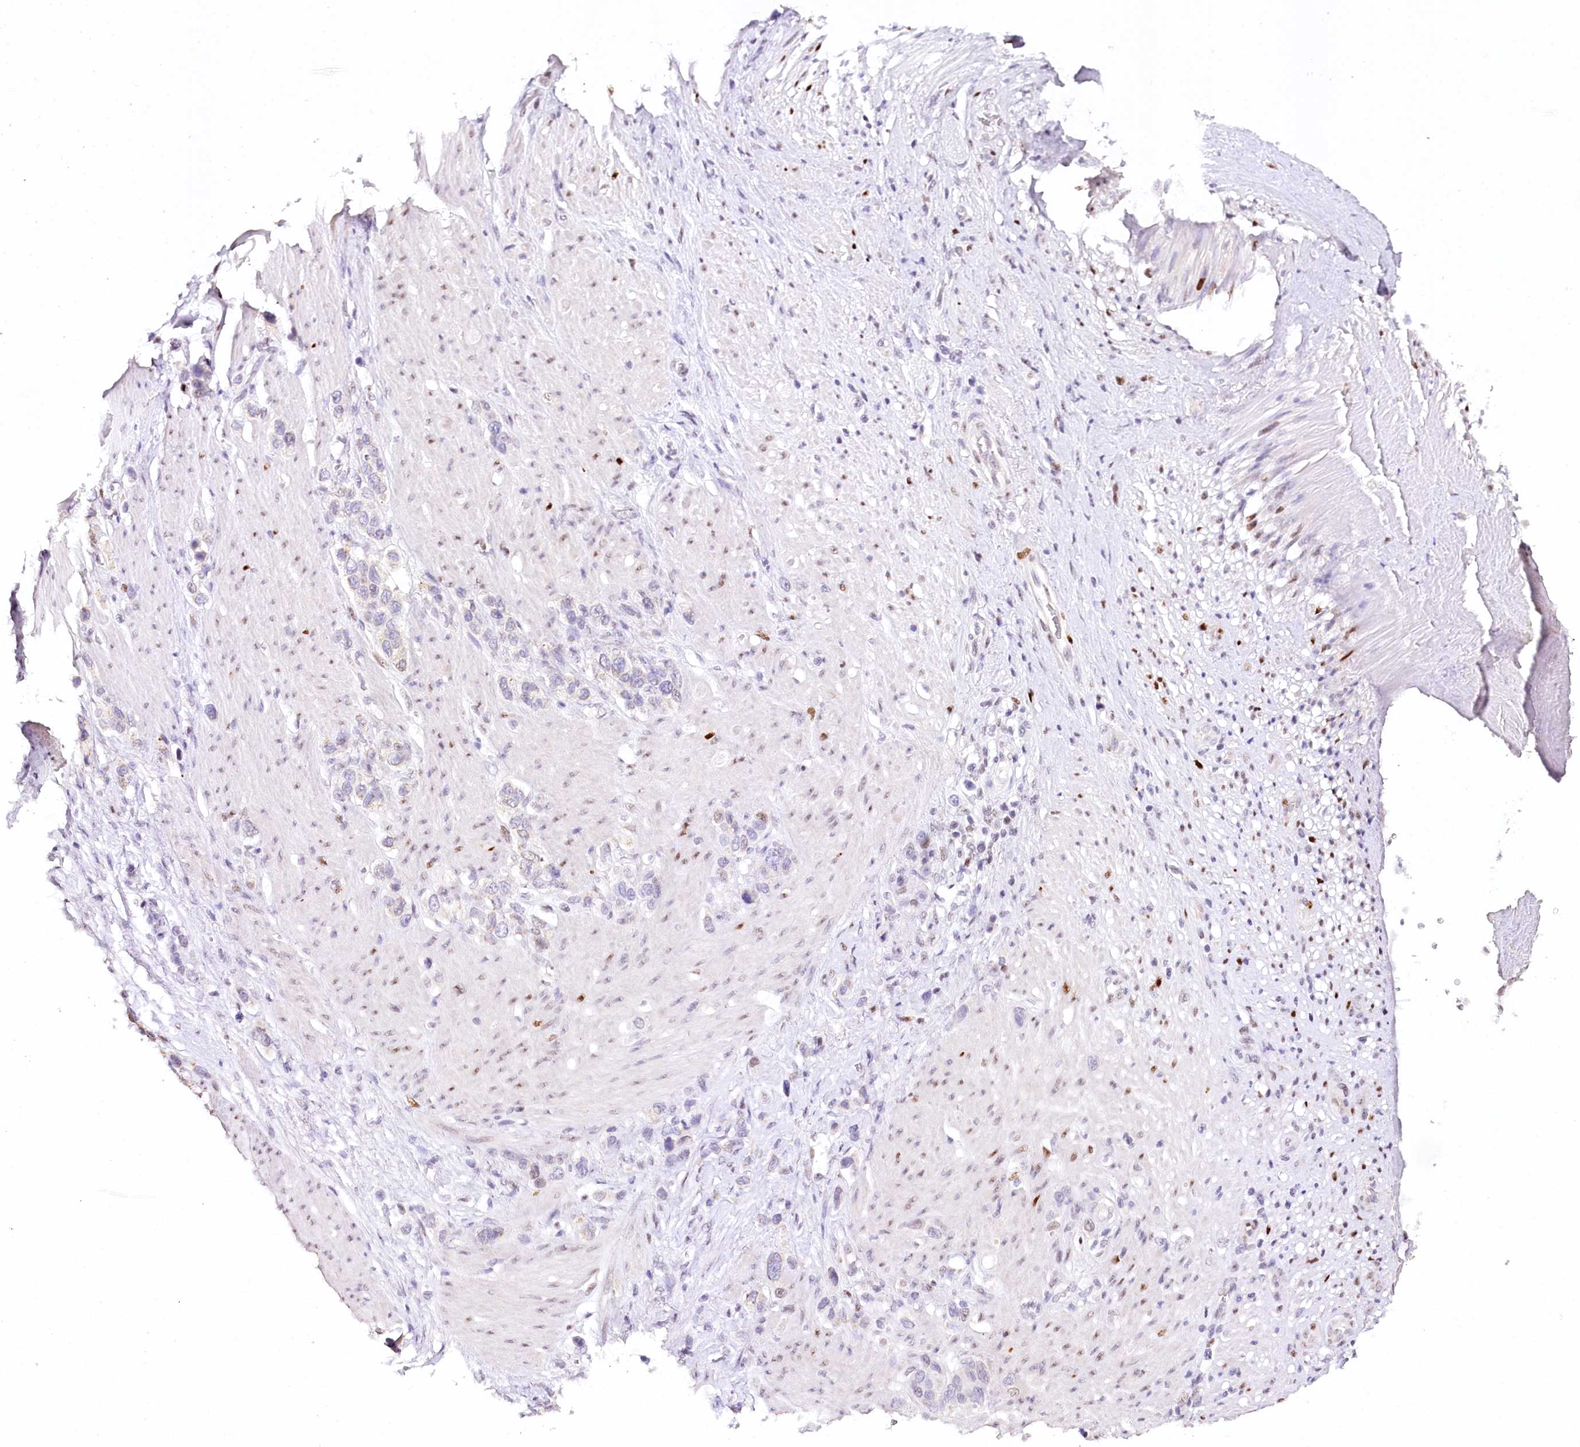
{"staining": {"intensity": "negative", "quantity": "none", "location": "none"}, "tissue": "stomach cancer", "cell_type": "Tumor cells", "image_type": "cancer", "snomed": [{"axis": "morphology", "description": "Adenocarcinoma, NOS"}, {"axis": "morphology", "description": "Adenocarcinoma, High grade"}, {"axis": "topography", "description": "Stomach, upper"}, {"axis": "topography", "description": "Stomach, lower"}], "caption": "This is a photomicrograph of immunohistochemistry staining of adenocarcinoma (stomach), which shows no positivity in tumor cells.", "gene": "TP53", "patient": {"sex": "female", "age": 65}}